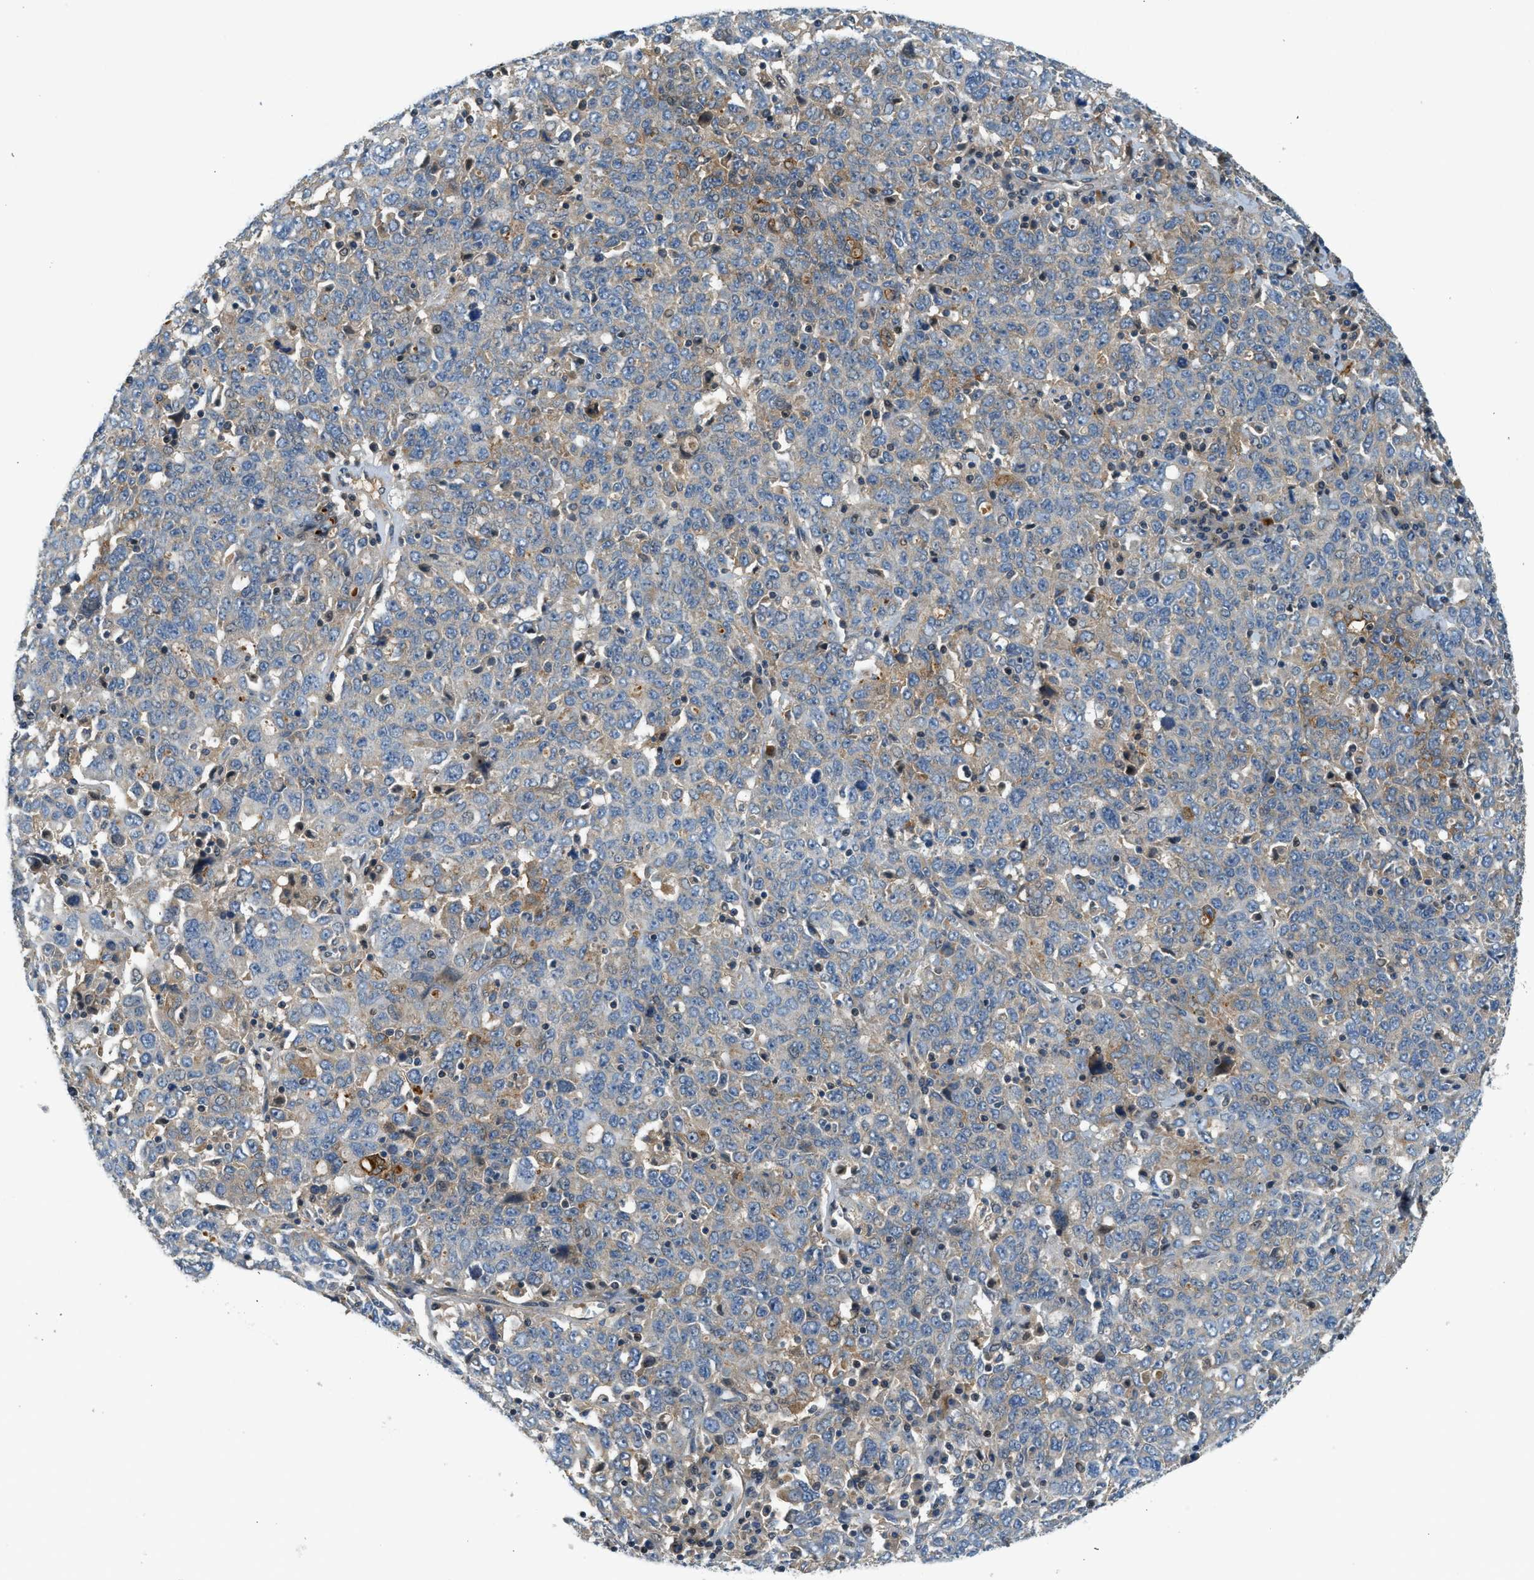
{"staining": {"intensity": "weak", "quantity": "<25%", "location": "cytoplasmic/membranous"}, "tissue": "ovarian cancer", "cell_type": "Tumor cells", "image_type": "cancer", "snomed": [{"axis": "morphology", "description": "Carcinoma, endometroid"}, {"axis": "topography", "description": "Ovary"}], "caption": "Endometroid carcinoma (ovarian) stained for a protein using immunohistochemistry (IHC) shows no positivity tumor cells.", "gene": "KCNK1", "patient": {"sex": "female", "age": 62}}